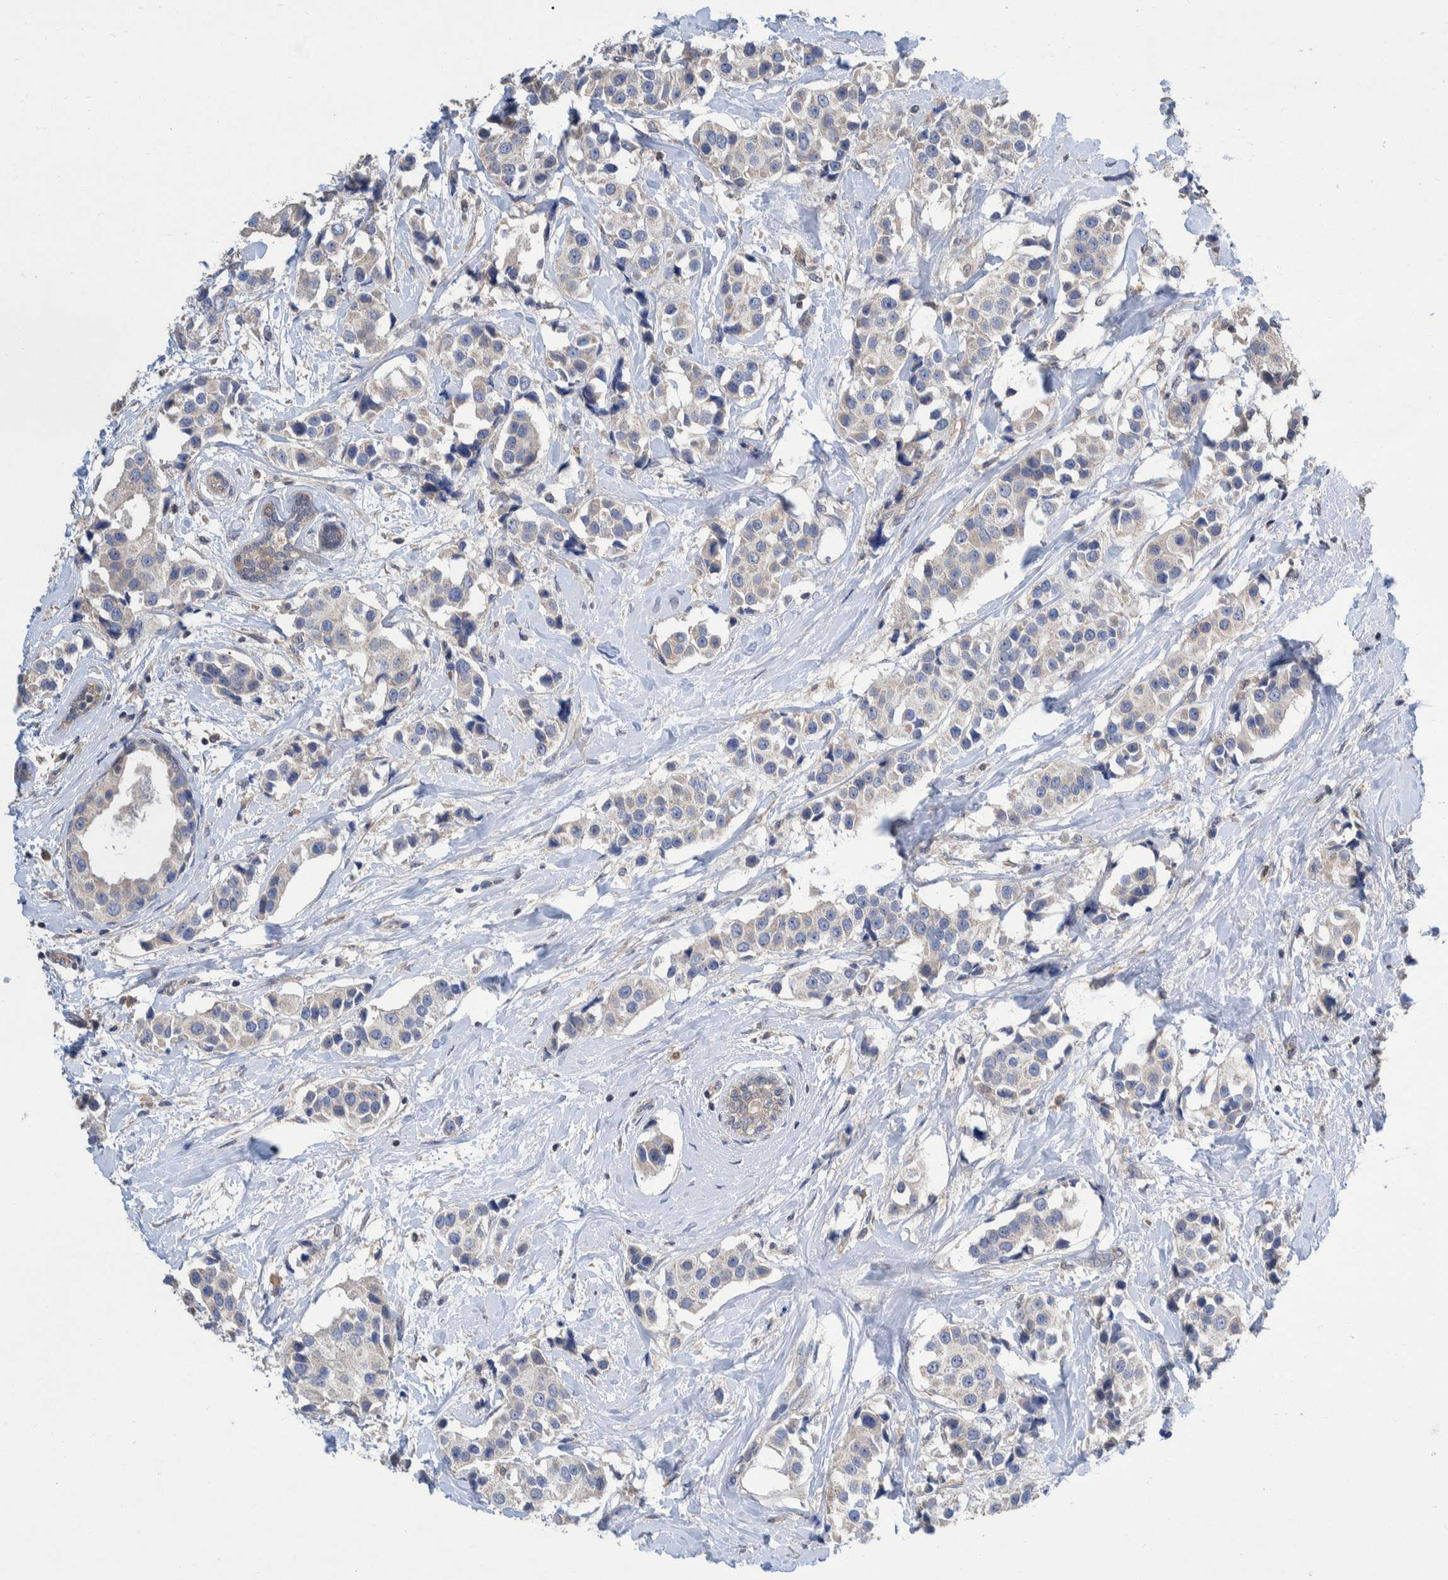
{"staining": {"intensity": "weak", "quantity": "<25%", "location": "cytoplasmic/membranous"}, "tissue": "breast cancer", "cell_type": "Tumor cells", "image_type": "cancer", "snomed": [{"axis": "morphology", "description": "Normal tissue, NOS"}, {"axis": "morphology", "description": "Duct carcinoma"}, {"axis": "topography", "description": "Breast"}], "caption": "High magnification brightfield microscopy of breast cancer (intraductal carcinoma) stained with DAB (3,3'-diaminobenzidine) (brown) and counterstained with hematoxylin (blue): tumor cells show no significant positivity. The staining was performed using DAB to visualize the protein expression in brown, while the nuclei were stained in blue with hematoxylin (Magnification: 20x).", "gene": "PLPBP", "patient": {"sex": "female", "age": 39}}